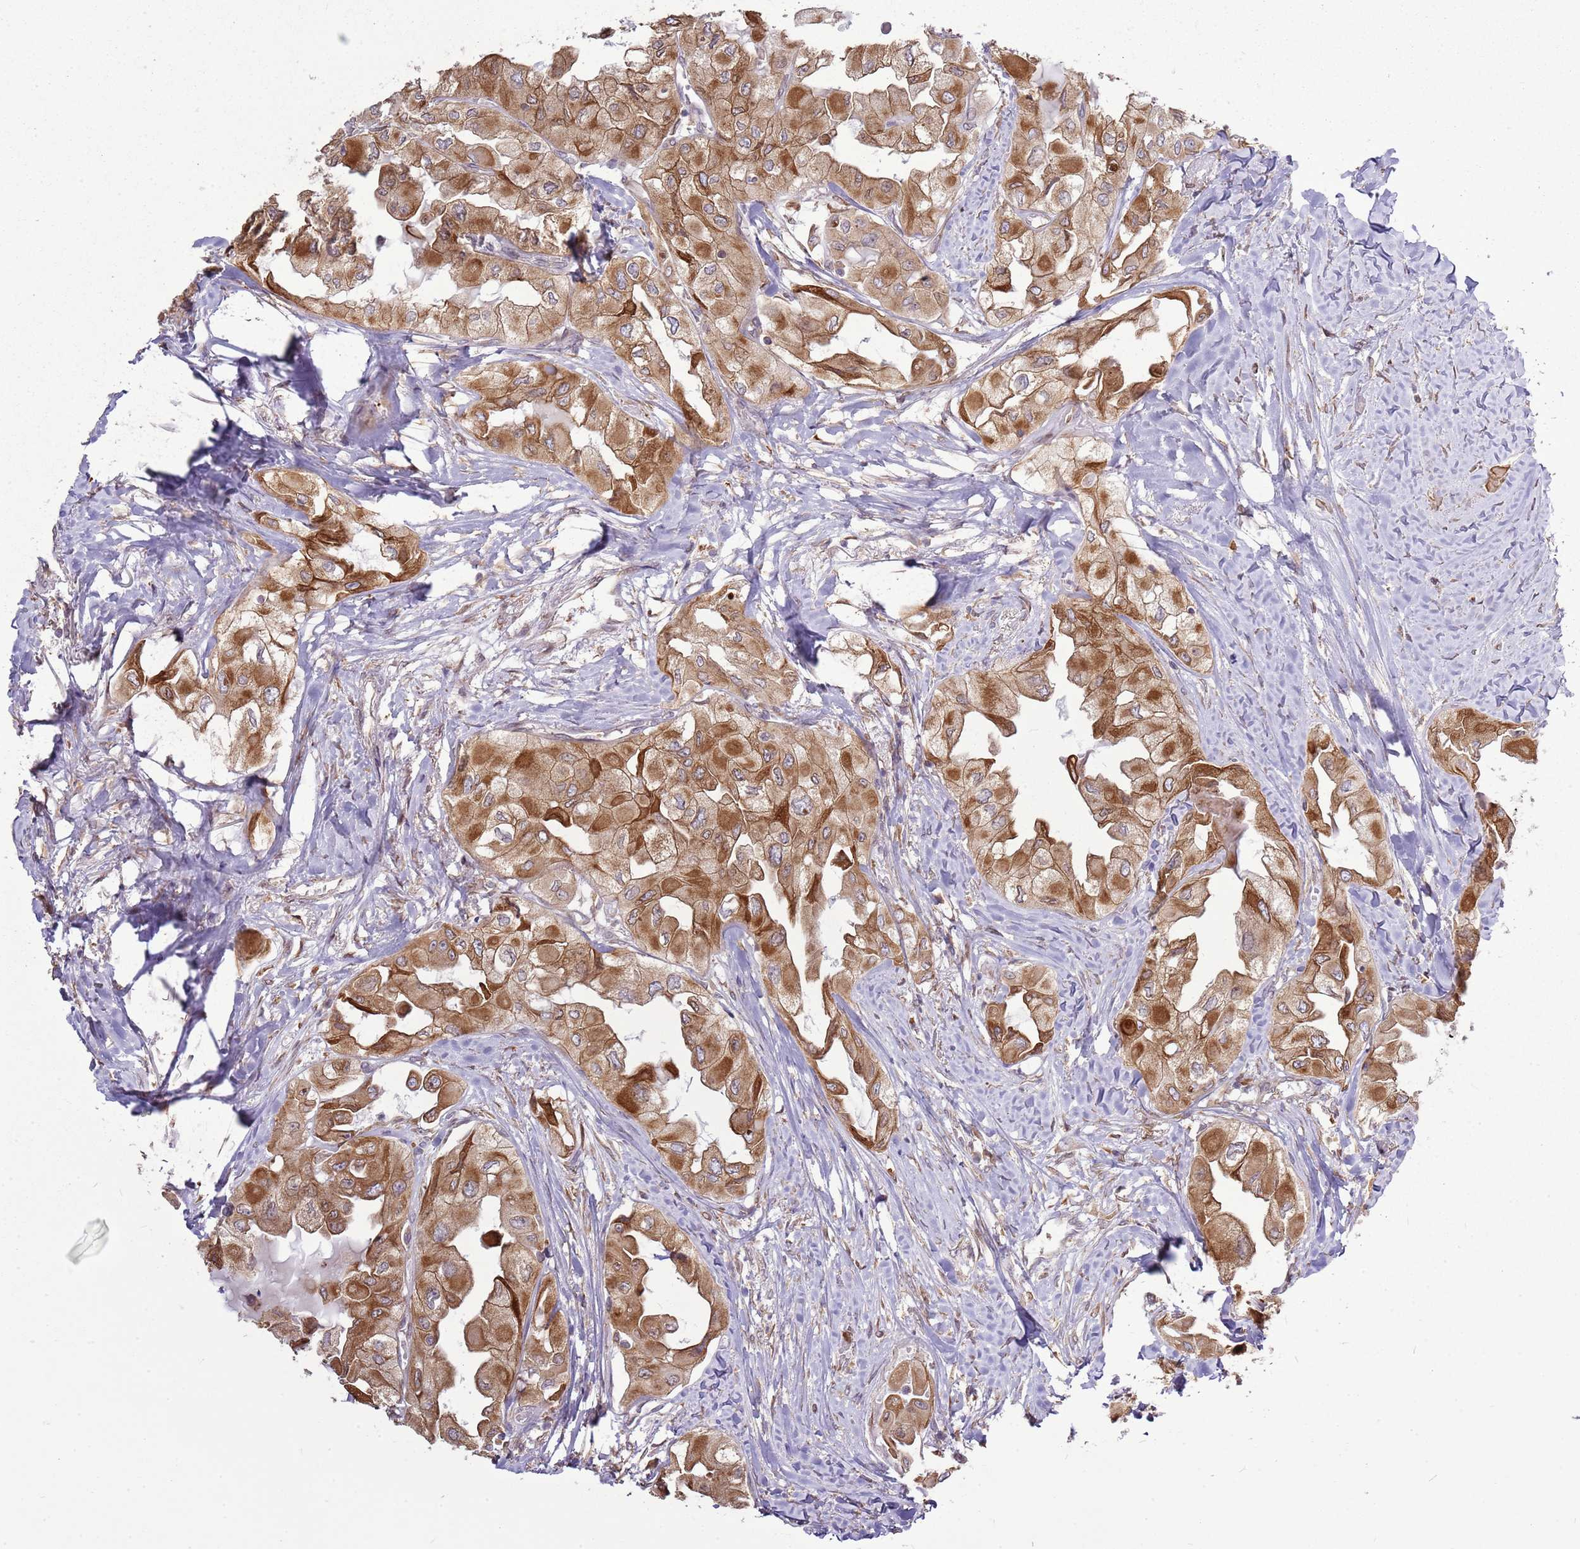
{"staining": {"intensity": "moderate", "quantity": ">75%", "location": "cytoplasmic/membranous,nuclear"}, "tissue": "thyroid cancer", "cell_type": "Tumor cells", "image_type": "cancer", "snomed": [{"axis": "morphology", "description": "Normal tissue, NOS"}, {"axis": "morphology", "description": "Papillary adenocarcinoma, NOS"}, {"axis": "topography", "description": "Thyroid gland"}], "caption": "Immunohistochemical staining of human thyroid cancer displays medium levels of moderate cytoplasmic/membranous and nuclear staining in approximately >75% of tumor cells.", "gene": "TMED10", "patient": {"sex": "female", "age": 59}}